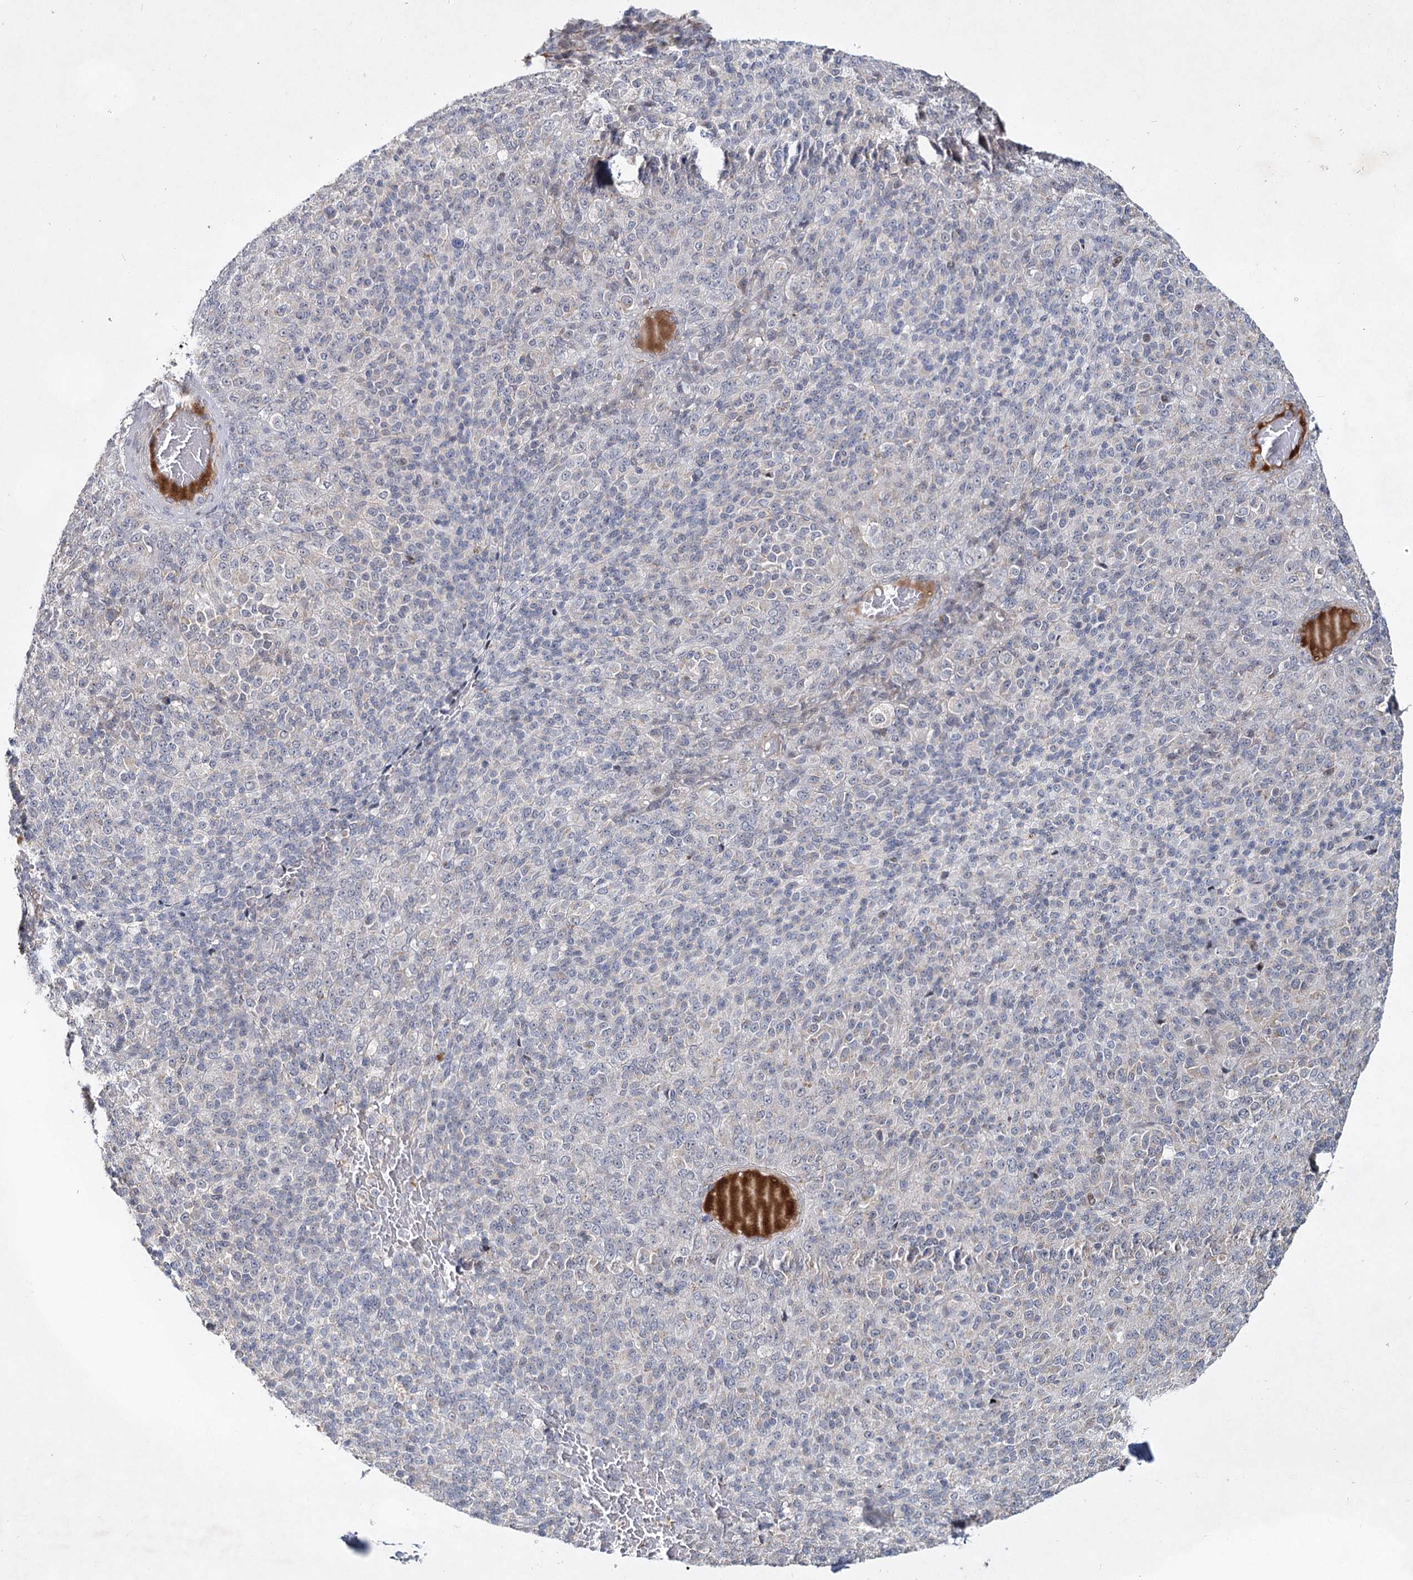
{"staining": {"intensity": "negative", "quantity": "none", "location": "none"}, "tissue": "melanoma", "cell_type": "Tumor cells", "image_type": "cancer", "snomed": [{"axis": "morphology", "description": "Malignant melanoma, Metastatic site"}, {"axis": "topography", "description": "Brain"}], "caption": "There is no significant staining in tumor cells of malignant melanoma (metastatic site).", "gene": "ATL2", "patient": {"sex": "female", "age": 56}}